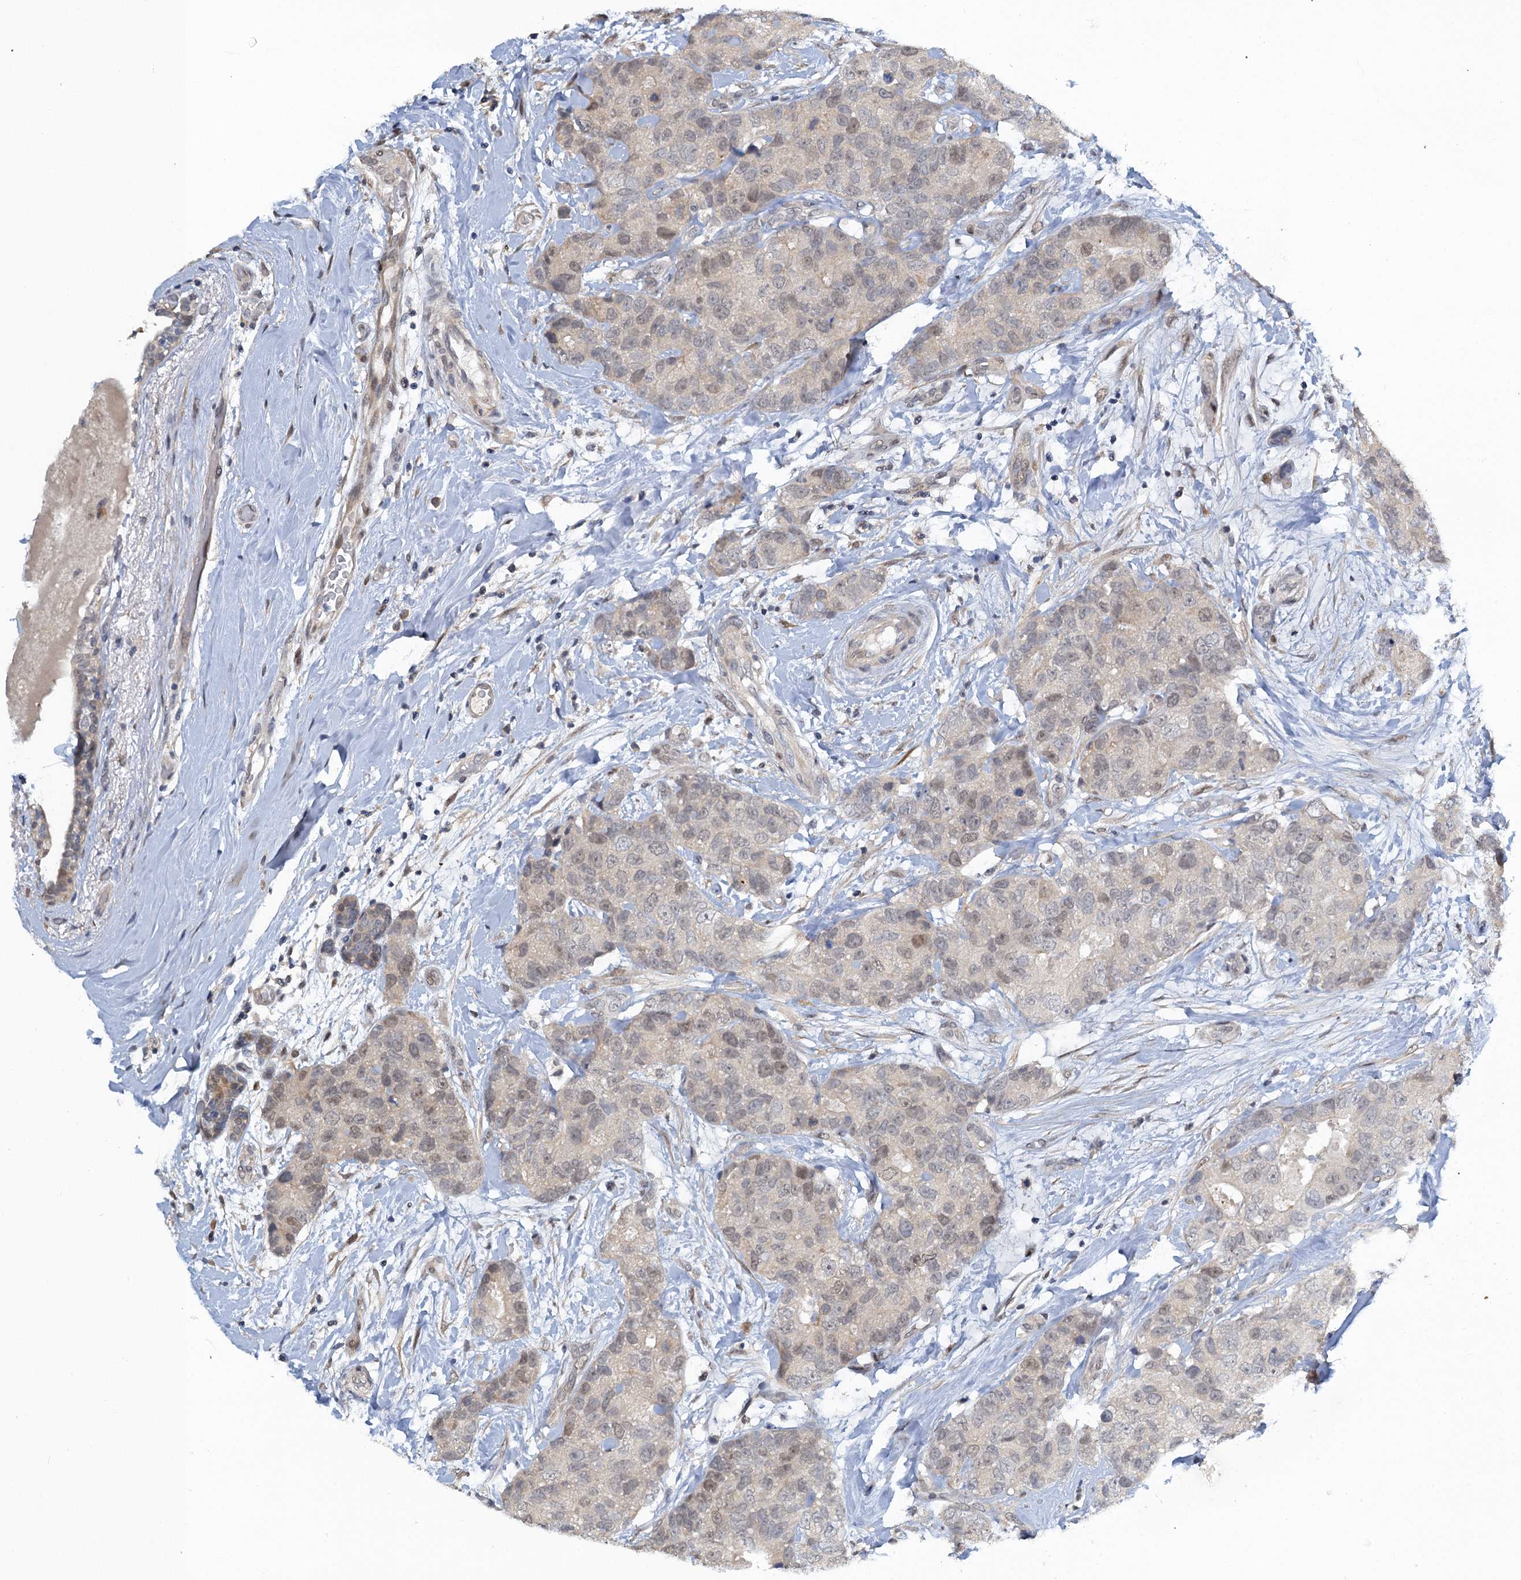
{"staining": {"intensity": "weak", "quantity": "<25%", "location": "nuclear"}, "tissue": "breast cancer", "cell_type": "Tumor cells", "image_type": "cancer", "snomed": [{"axis": "morphology", "description": "Duct carcinoma"}, {"axis": "topography", "description": "Breast"}], "caption": "Immunohistochemical staining of human breast cancer shows no significant staining in tumor cells.", "gene": "MRFAP1", "patient": {"sex": "female", "age": 62}}